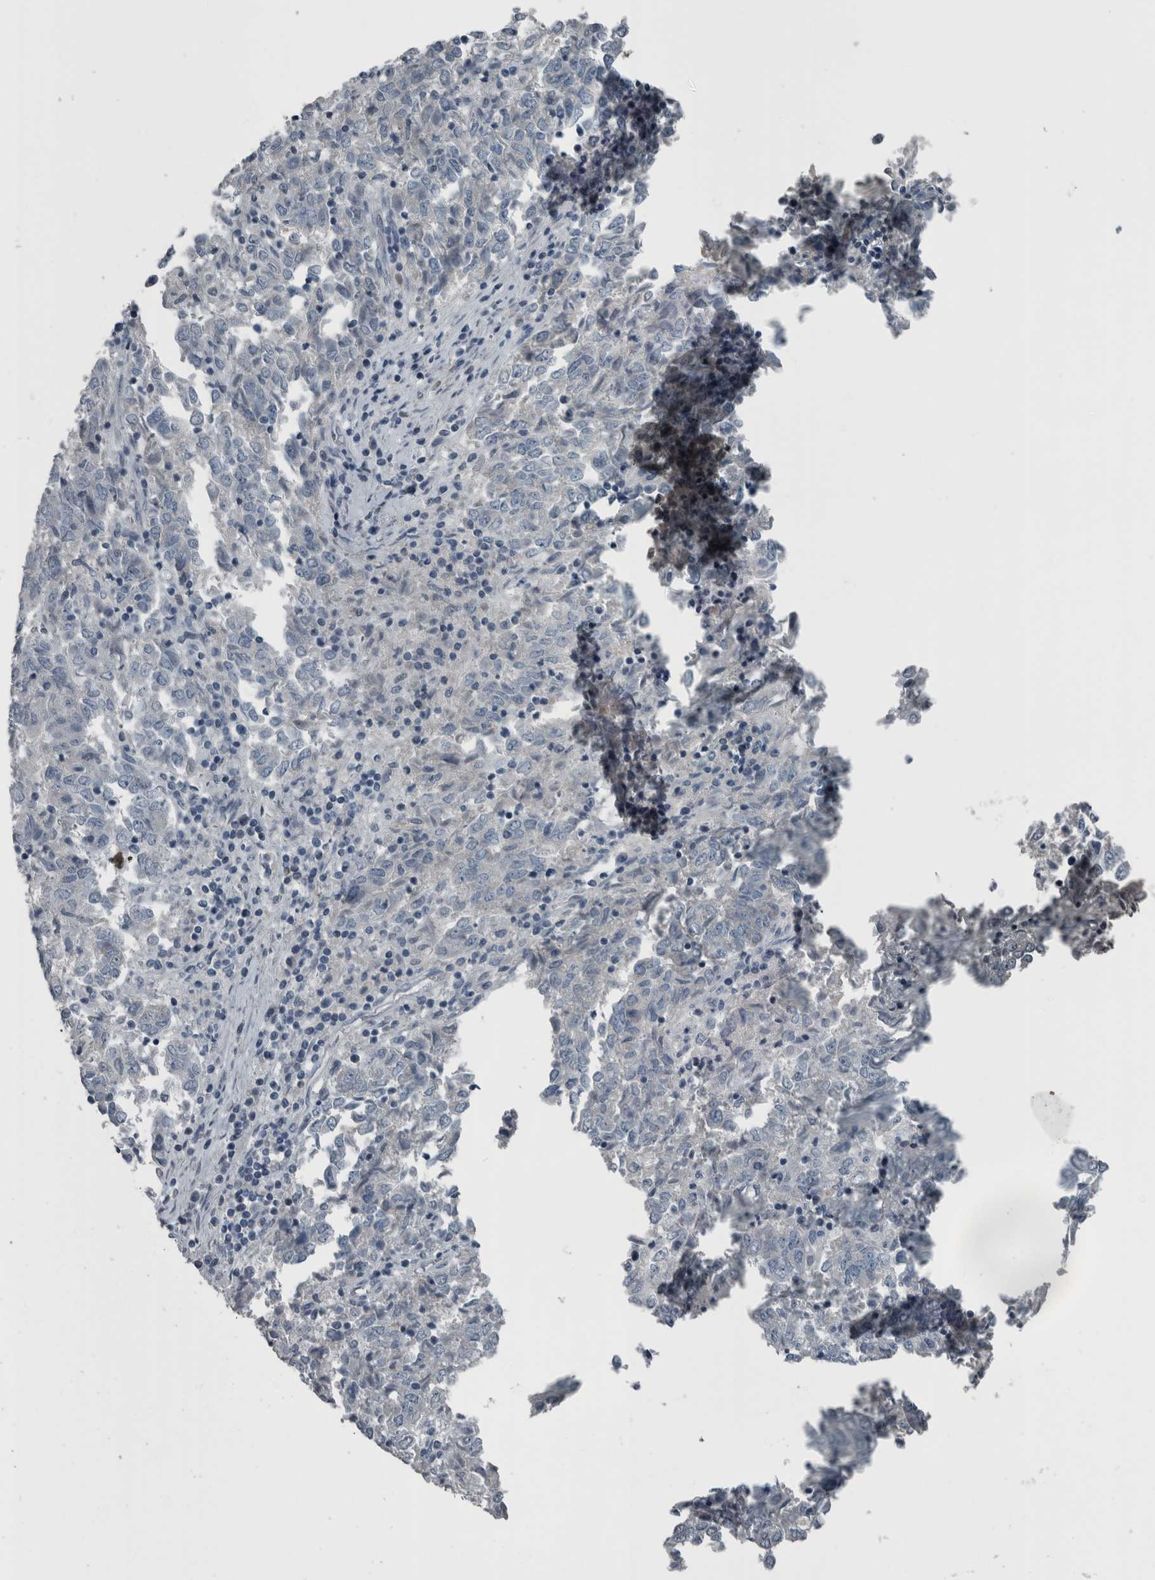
{"staining": {"intensity": "negative", "quantity": "none", "location": "none"}, "tissue": "endometrial cancer", "cell_type": "Tumor cells", "image_type": "cancer", "snomed": [{"axis": "morphology", "description": "Adenocarcinoma, NOS"}, {"axis": "topography", "description": "Endometrium"}], "caption": "Endometrial cancer (adenocarcinoma) was stained to show a protein in brown. There is no significant staining in tumor cells.", "gene": "KRT20", "patient": {"sex": "female", "age": 80}}